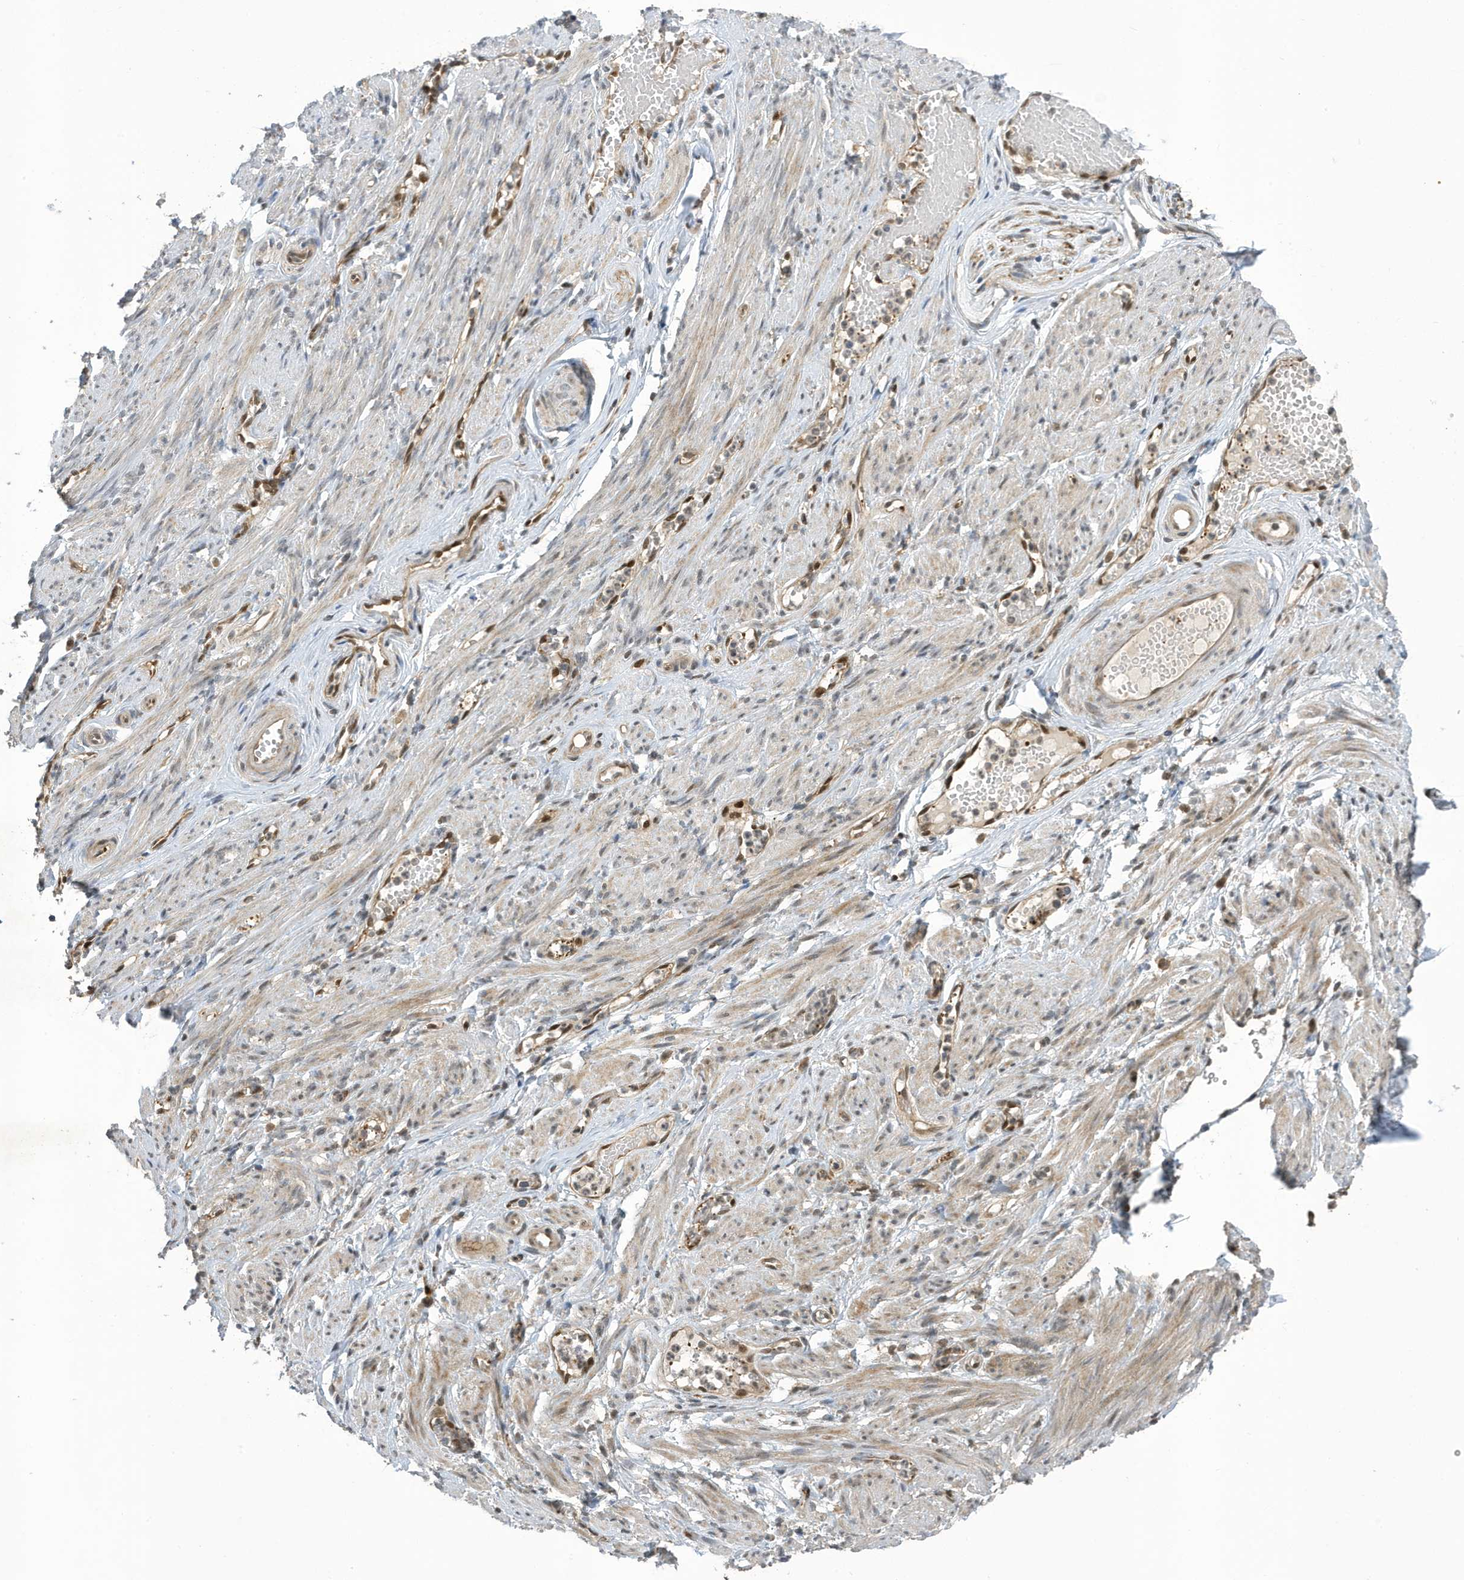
{"staining": {"intensity": "negative", "quantity": "none", "location": "none"}, "tissue": "adipose tissue", "cell_type": "Adipocytes", "image_type": "normal", "snomed": [{"axis": "morphology", "description": "Normal tissue, NOS"}, {"axis": "topography", "description": "Smooth muscle"}, {"axis": "topography", "description": "Peripheral nerve tissue"}], "caption": "Human adipose tissue stained for a protein using IHC reveals no staining in adipocytes.", "gene": "NCOA7", "patient": {"sex": "female", "age": 39}}